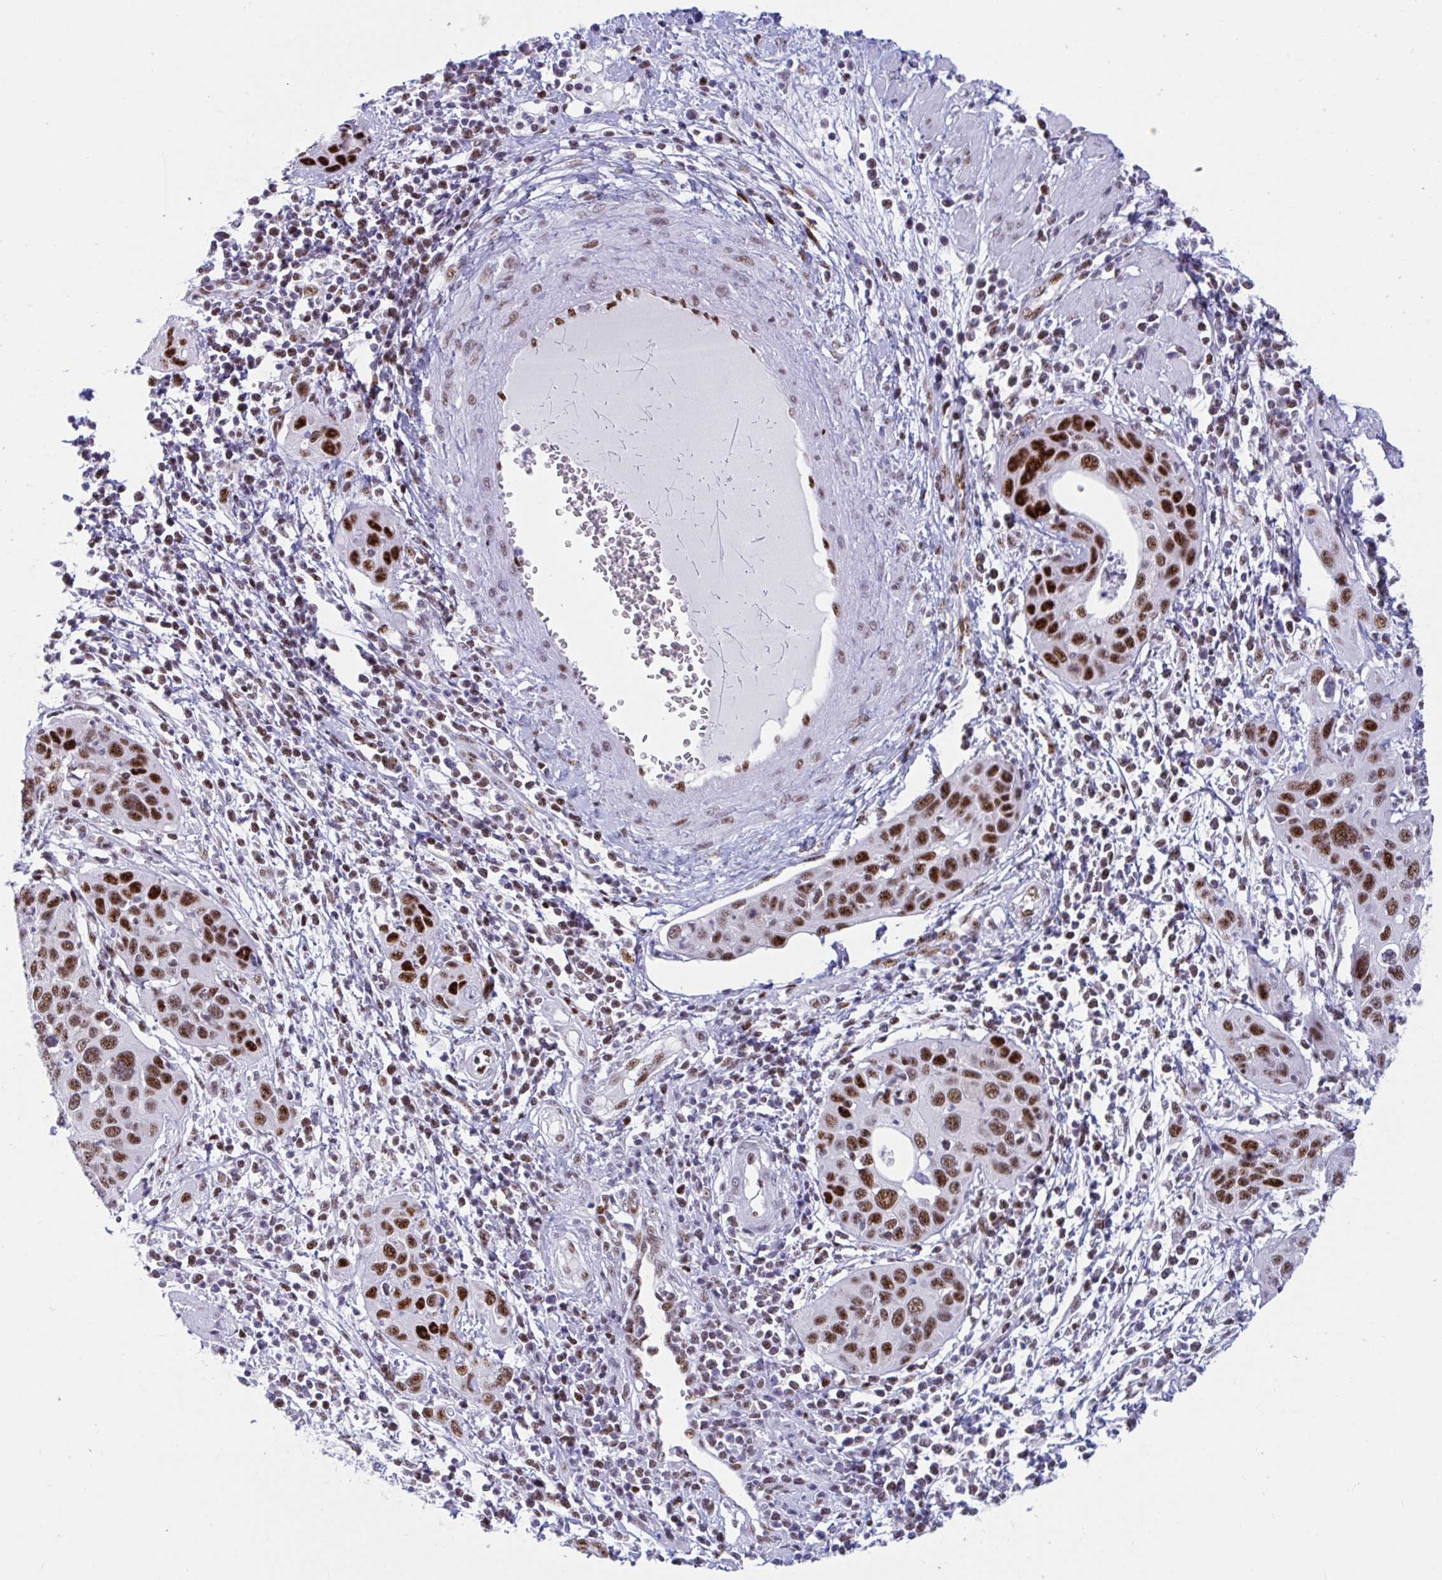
{"staining": {"intensity": "strong", "quantity": ">75%", "location": "nuclear"}, "tissue": "cervical cancer", "cell_type": "Tumor cells", "image_type": "cancer", "snomed": [{"axis": "morphology", "description": "Squamous cell carcinoma, NOS"}, {"axis": "topography", "description": "Cervix"}], "caption": "Brown immunohistochemical staining in cervical cancer demonstrates strong nuclear staining in about >75% of tumor cells.", "gene": "IKZF2", "patient": {"sex": "female", "age": 36}}